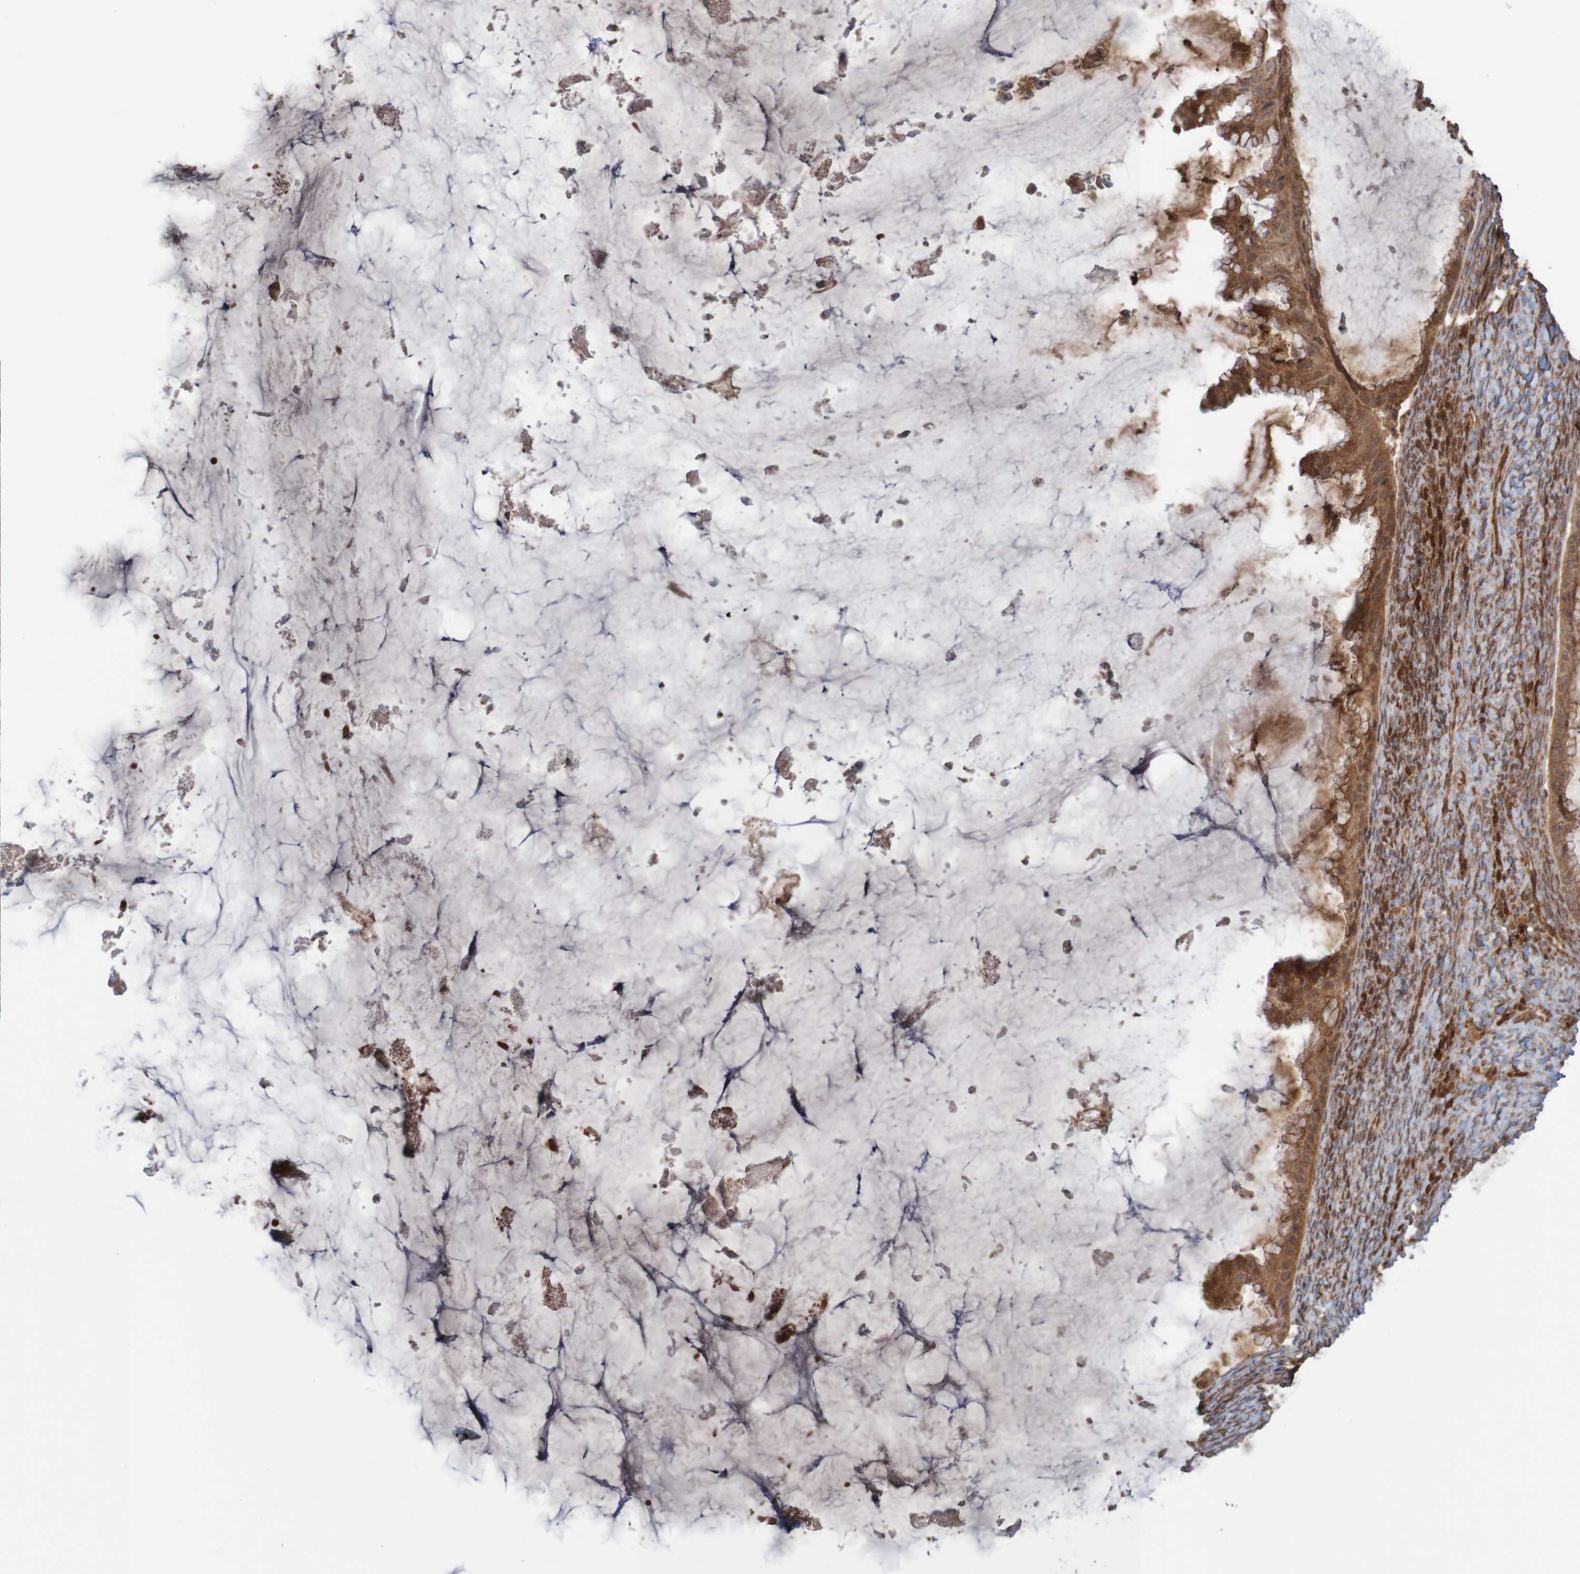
{"staining": {"intensity": "strong", "quantity": ">75%", "location": "cytoplasmic/membranous"}, "tissue": "ovarian cancer", "cell_type": "Tumor cells", "image_type": "cancer", "snomed": [{"axis": "morphology", "description": "Cystadenocarcinoma, mucinous, NOS"}, {"axis": "topography", "description": "Ovary"}], "caption": "This photomicrograph shows ovarian mucinous cystadenocarcinoma stained with immunohistochemistry (IHC) to label a protein in brown. The cytoplasmic/membranous of tumor cells show strong positivity for the protein. Nuclei are counter-stained blue.", "gene": "MRPL52", "patient": {"sex": "female", "age": 61}}